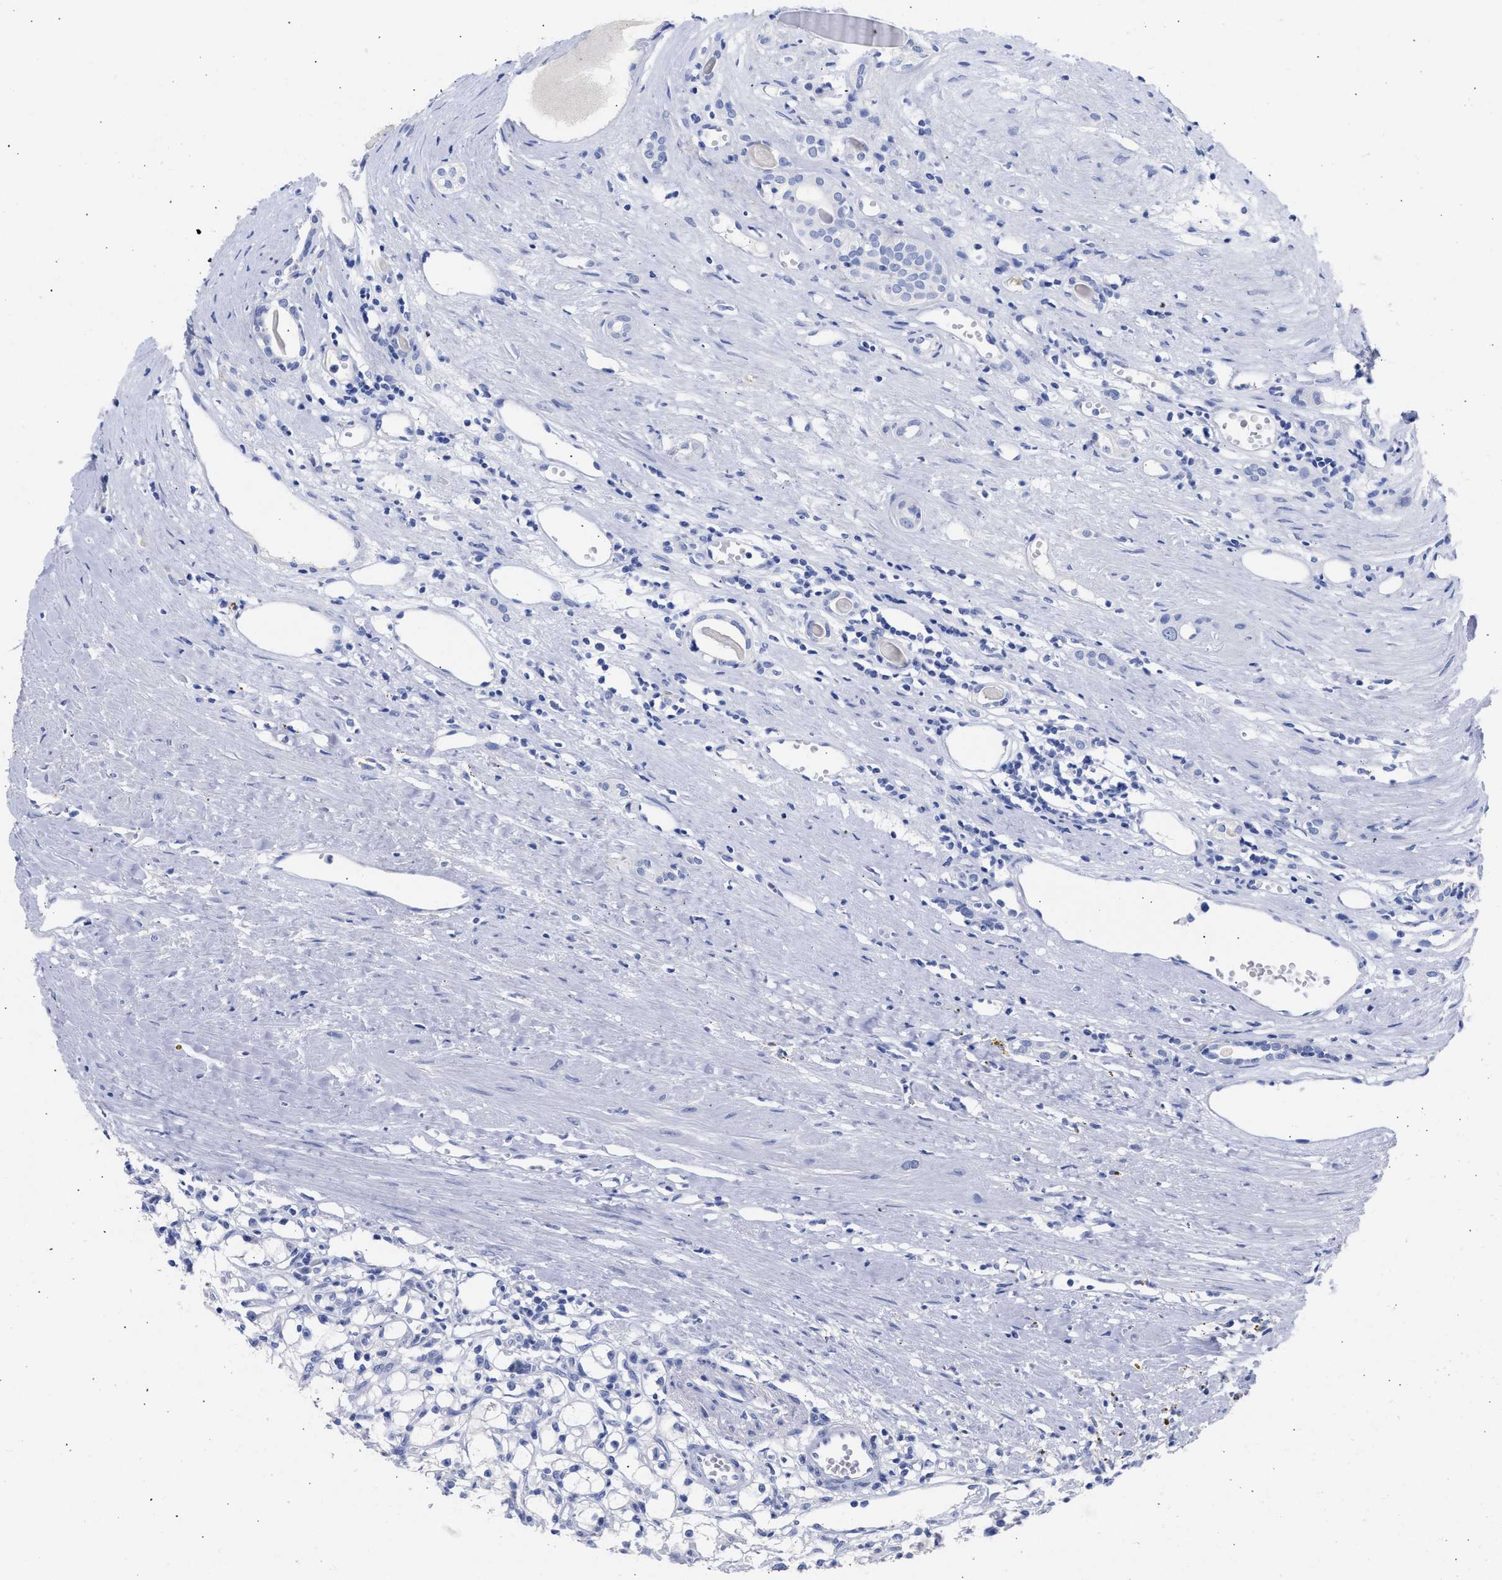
{"staining": {"intensity": "negative", "quantity": "none", "location": "none"}, "tissue": "renal cancer", "cell_type": "Tumor cells", "image_type": "cancer", "snomed": [{"axis": "morphology", "description": "Adenocarcinoma, NOS"}, {"axis": "topography", "description": "Kidney"}], "caption": "High power microscopy photomicrograph of an immunohistochemistry image of adenocarcinoma (renal), revealing no significant expression in tumor cells. (Brightfield microscopy of DAB (3,3'-diaminobenzidine) immunohistochemistry at high magnification).", "gene": "NCAM1", "patient": {"sex": "male", "age": 56}}